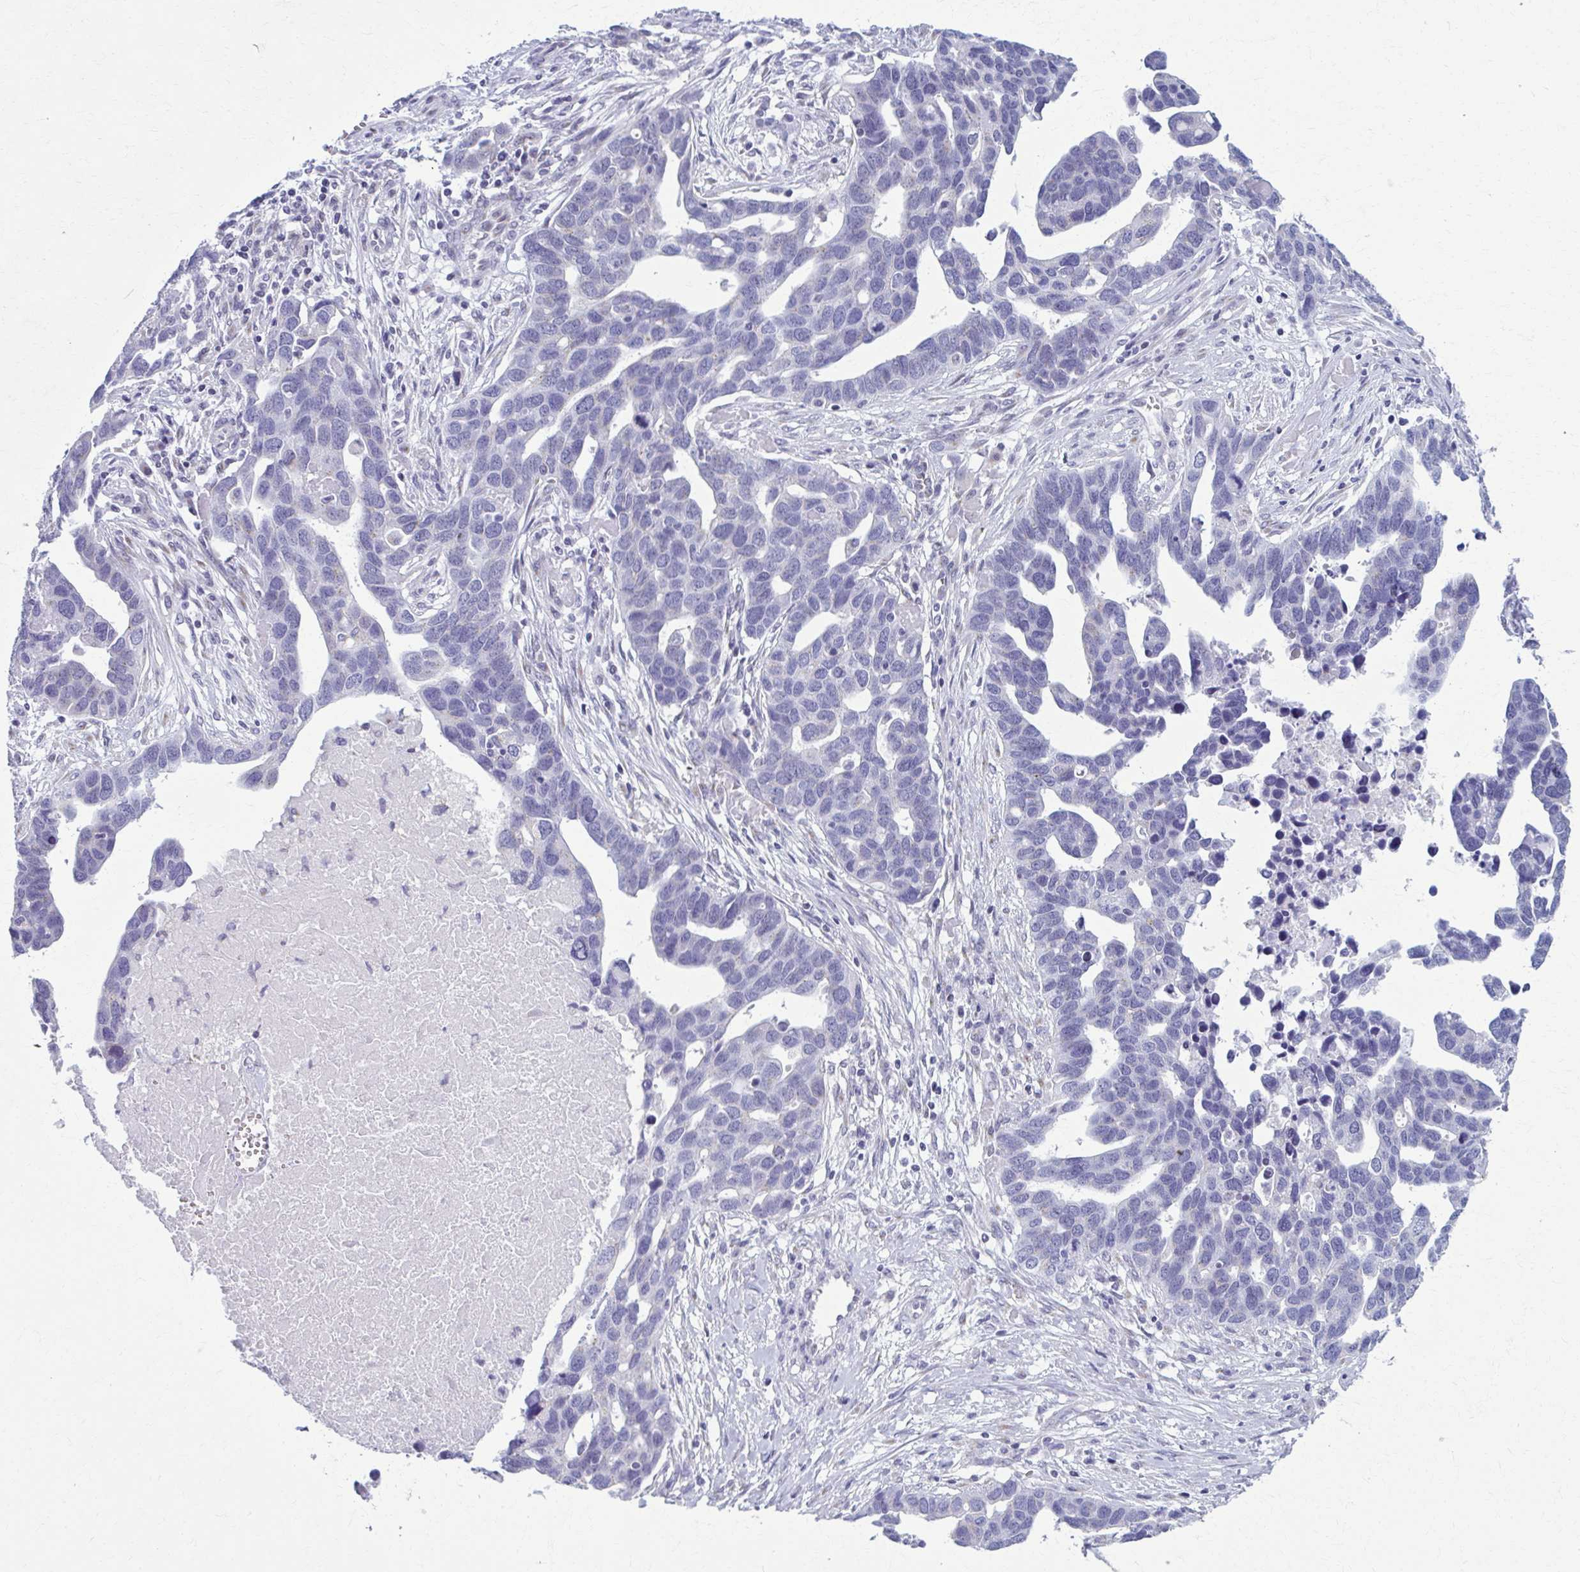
{"staining": {"intensity": "negative", "quantity": "none", "location": "none"}, "tissue": "ovarian cancer", "cell_type": "Tumor cells", "image_type": "cancer", "snomed": [{"axis": "morphology", "description": "Cystadenocarcinoma, serous, NOS"}, {"axis": "topography", "description": "Ovary"}], "caption": "This is a photomicrograph of immunohistochemistry (IHC) staining of serous cystadenocarcinoma (ovarian), which shows no positivity in tumor cells. The staining was performed using DAB (3,3'-diaminobenzidine) to visualize the protein expression in brown, while the nuclei were stained in blue with hematoxylin (Magnification: 20x).", "gene": "SCLY", "patient": {"sex": "female", "age": 54}}